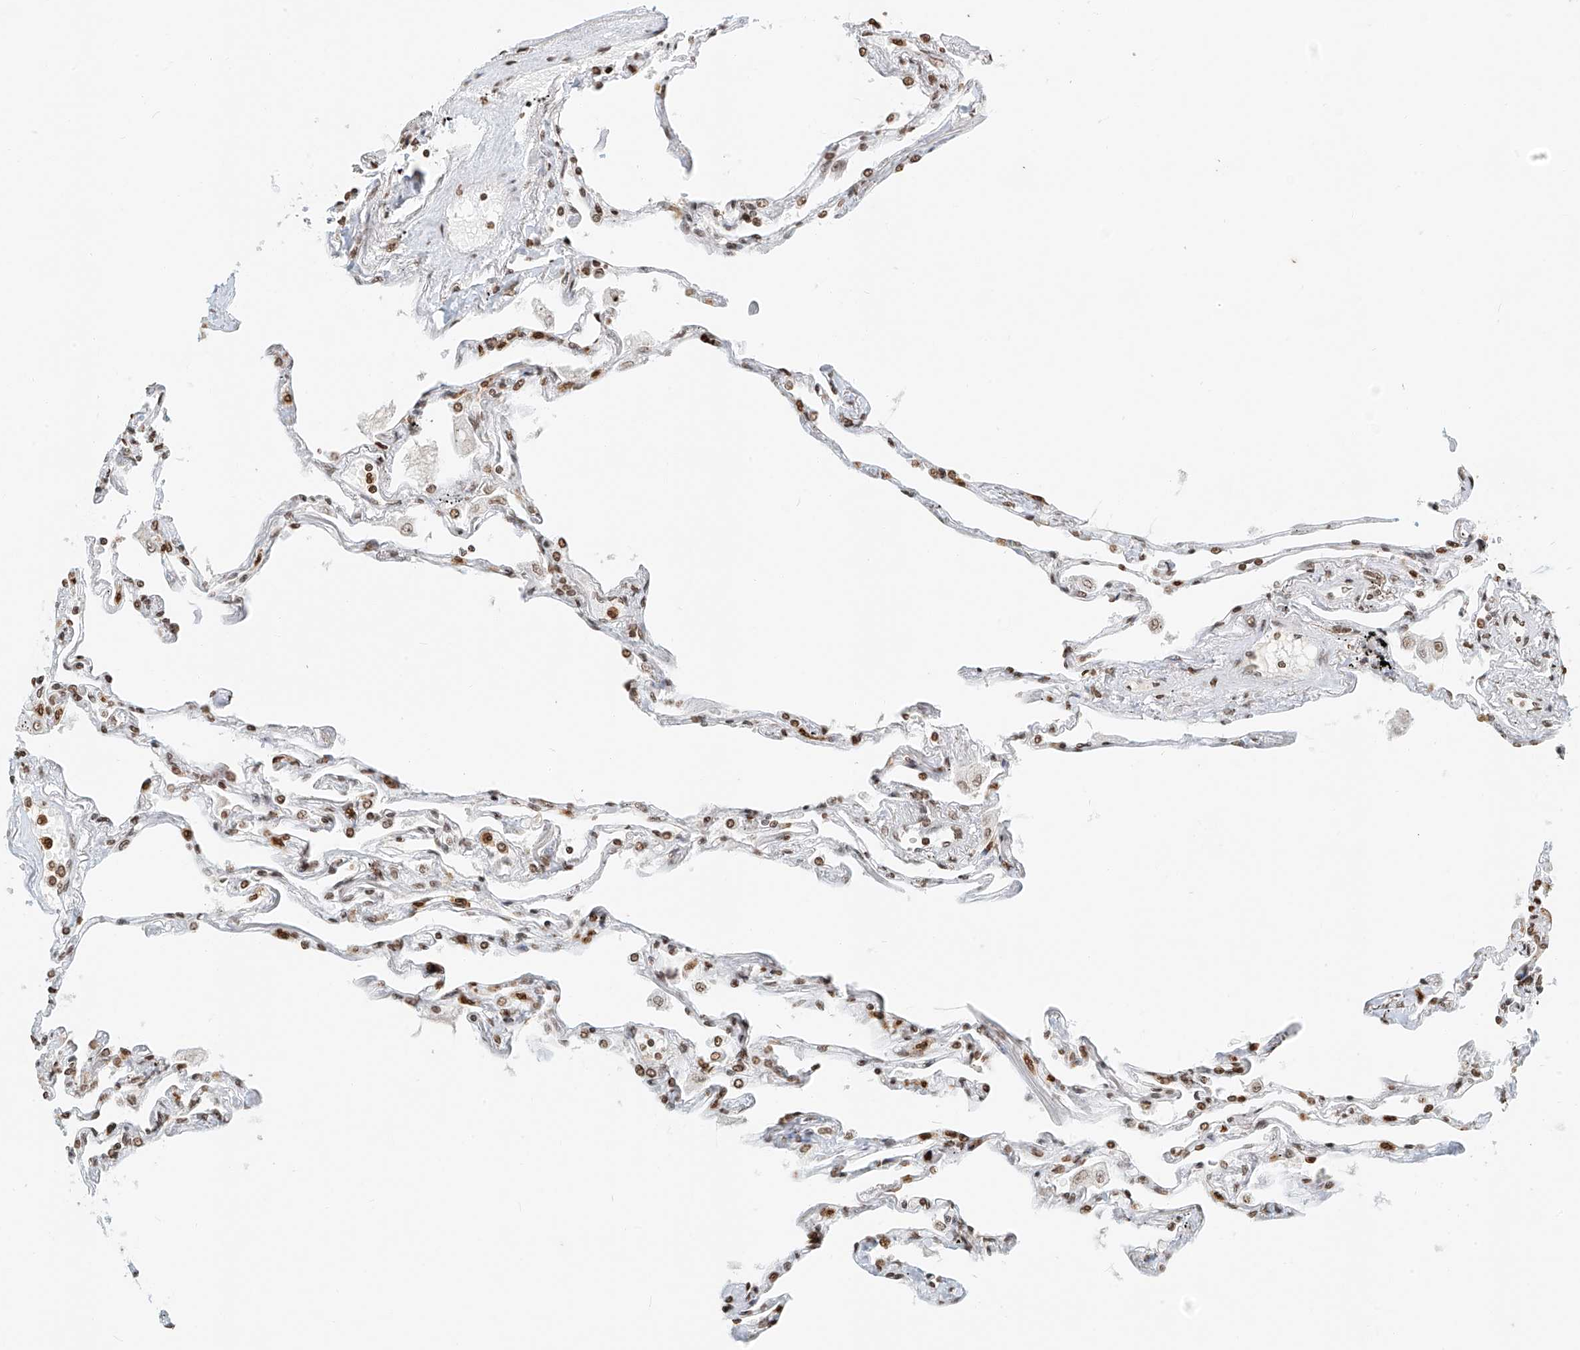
{"staining": {"intensity": "moderate", "quantity": ">75%", "location": "nuclear"}, "tissue": "lung", "cell_type": "Alveolar cells", "image_type": "normal", "snomed": [{"axis": "morphology", "description": "Normal tissue, NOS"}, {"axis": "topography", "description": "Lung"}], "caption": "Immunohistochemistry (IHC) histopathology image of benign lung: lung stained using IHC exhibits medium levels of moderate protein expression localized specifically in the nuclear of alveolar cells, appearing as a nuclear brown color.", "gene": "C17orf58", "patient": {"sex": "female", "age": 67}}